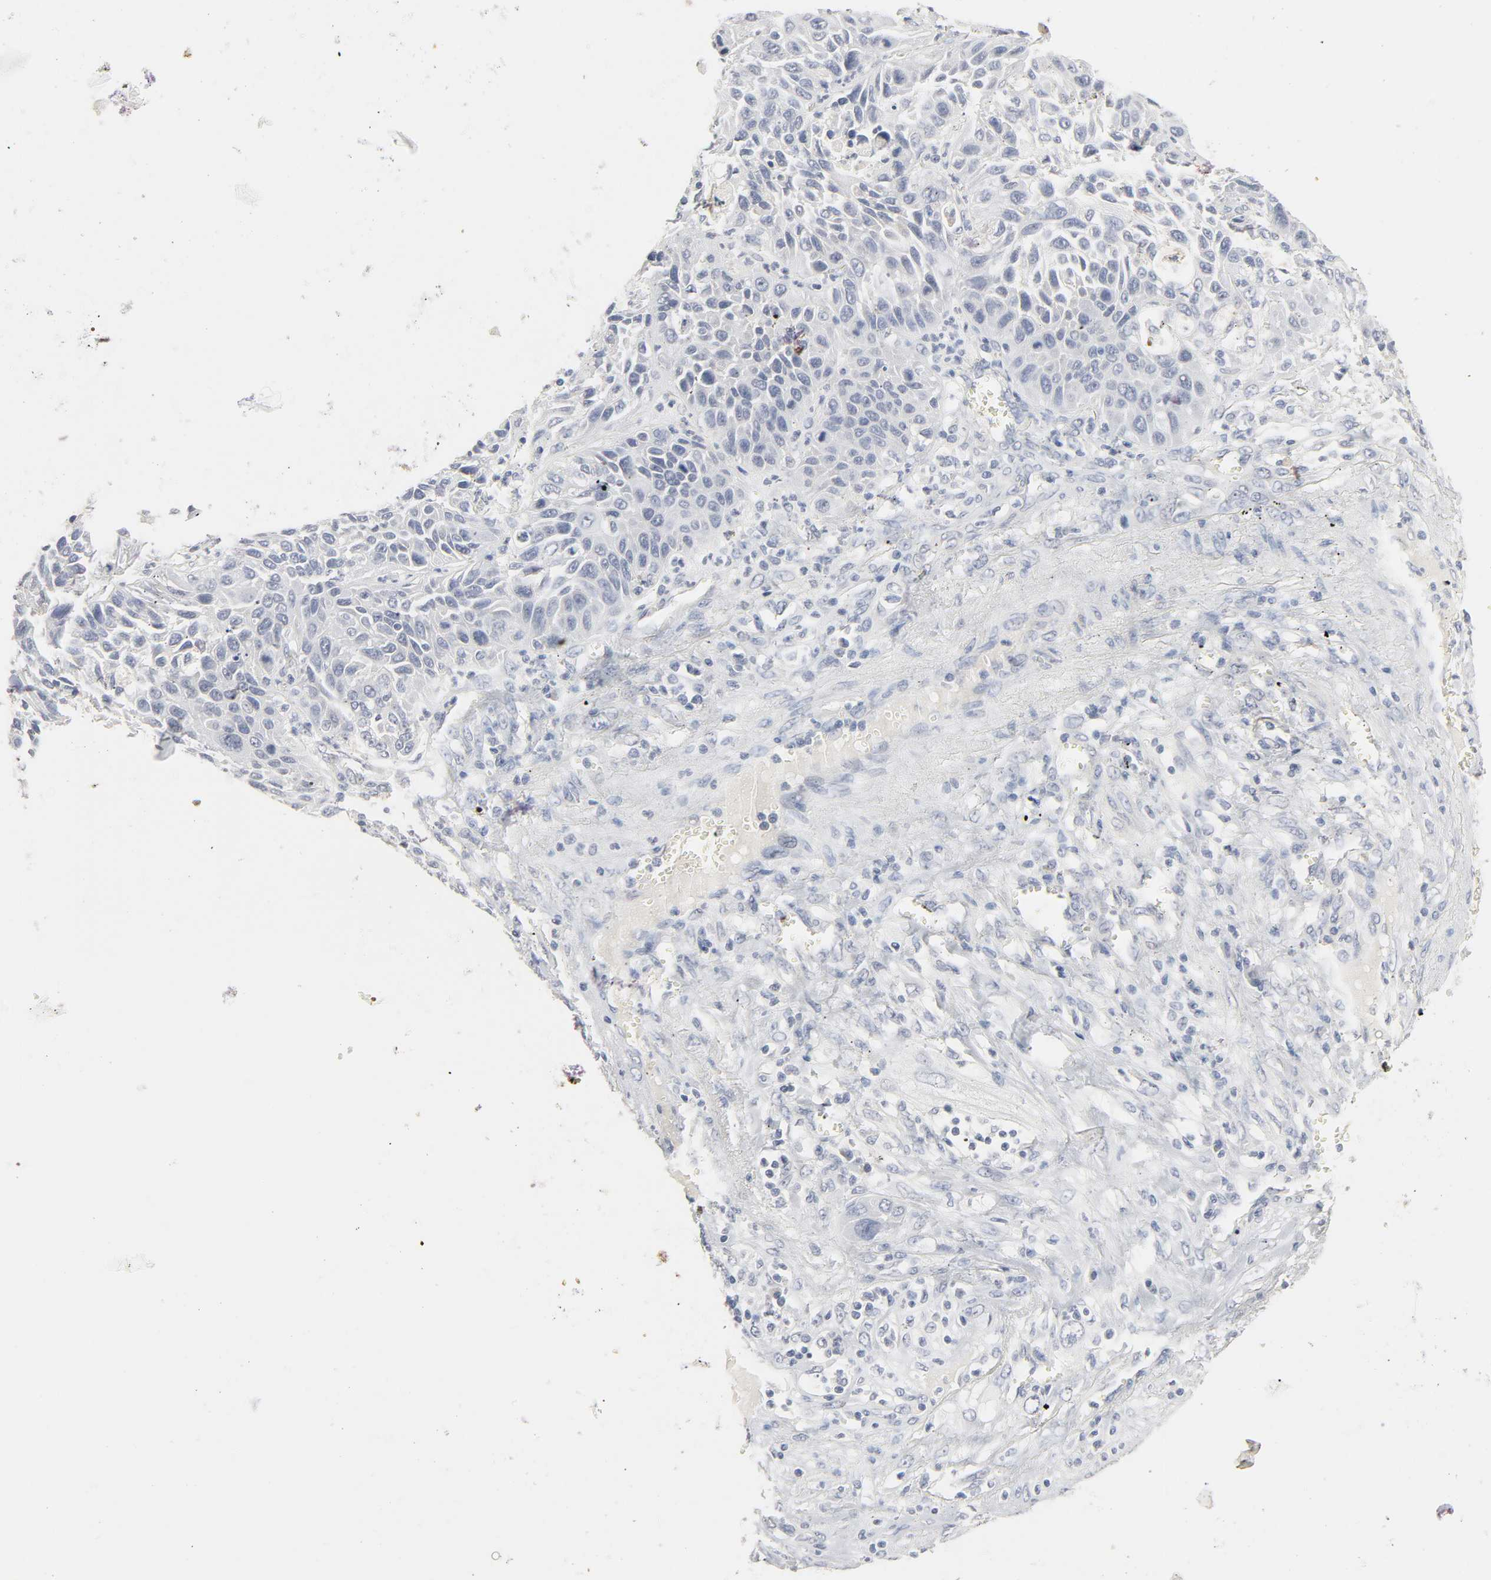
{"staining": {"intensity": "negative", "quantity": "none", "location": "none"}, "tissue": "lung cancer", "cell_type": "Tumor cells", "image_type": "cancer", "snomed": [{"axis": "morphology", "description": "Squamous cell carcinoma, NOS"}, {"axis": "topography", "description": "Lung"}], "caption": "Tumor cells show no significant protein staining in squamous cell carcinoma (lung).", "gene": "CLEC4E", "patient": {"sex": "female", "age": 76}}